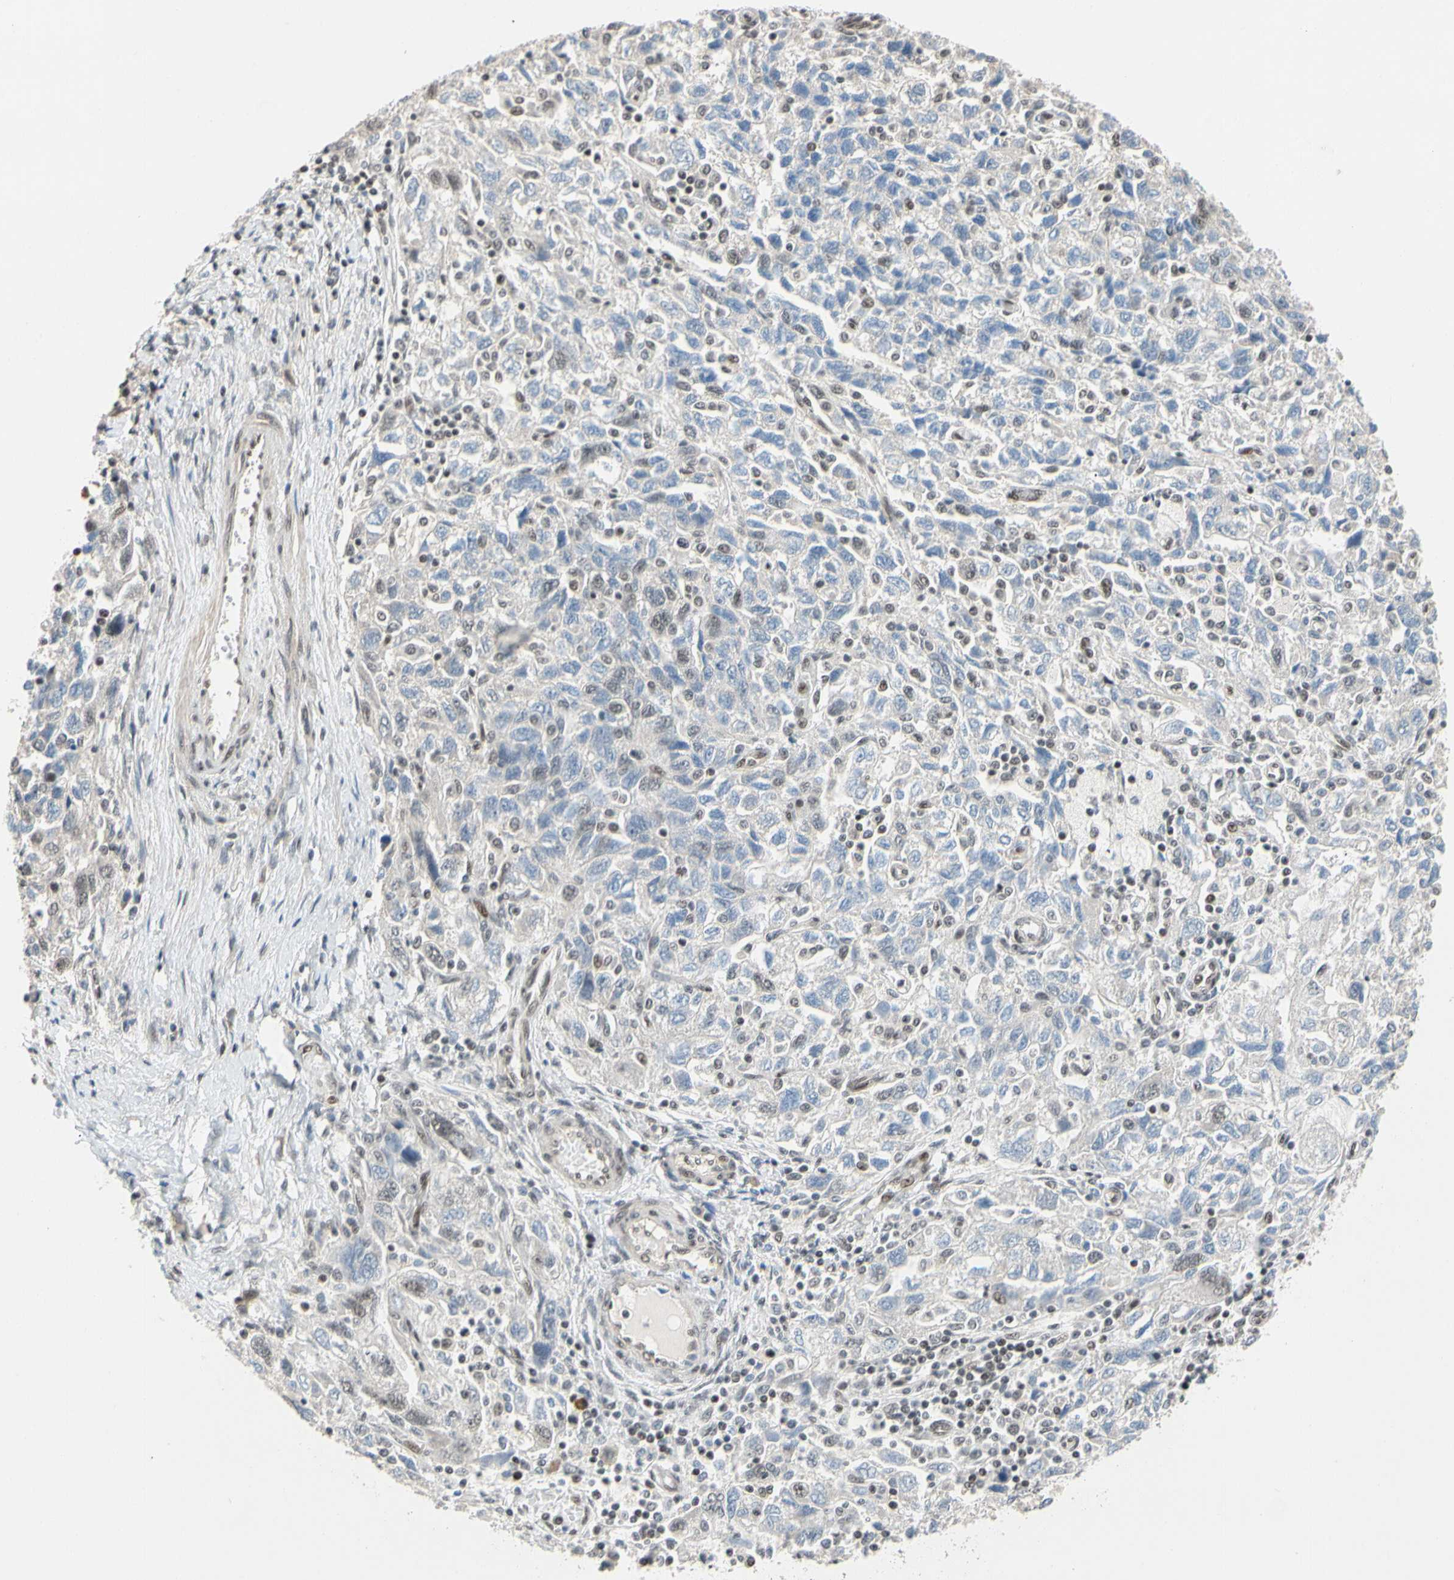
{"staining": {"intensity": "weak", "quantity": "<25%", "location": "nuclear"}, "tissue": "ovarian cancer", "cell_type": "Tumor cells", "image_type": "cancer", "snomed": [{"axis": "morphology", "description": "Carcinoma, NOS"}, {"axis": "morphology", "description": "Cystadenocarcinoma, serous, NOS"}, {"axis": "topography", "description": "Ovary"}], "caption": "Human ovarian carcinoma stained for a protein using immunohistochemistry (IHC) demonstrates no expression in tumor cells.", "gene": "TAF4", "patient": {"sex": "female", "age": 69}}